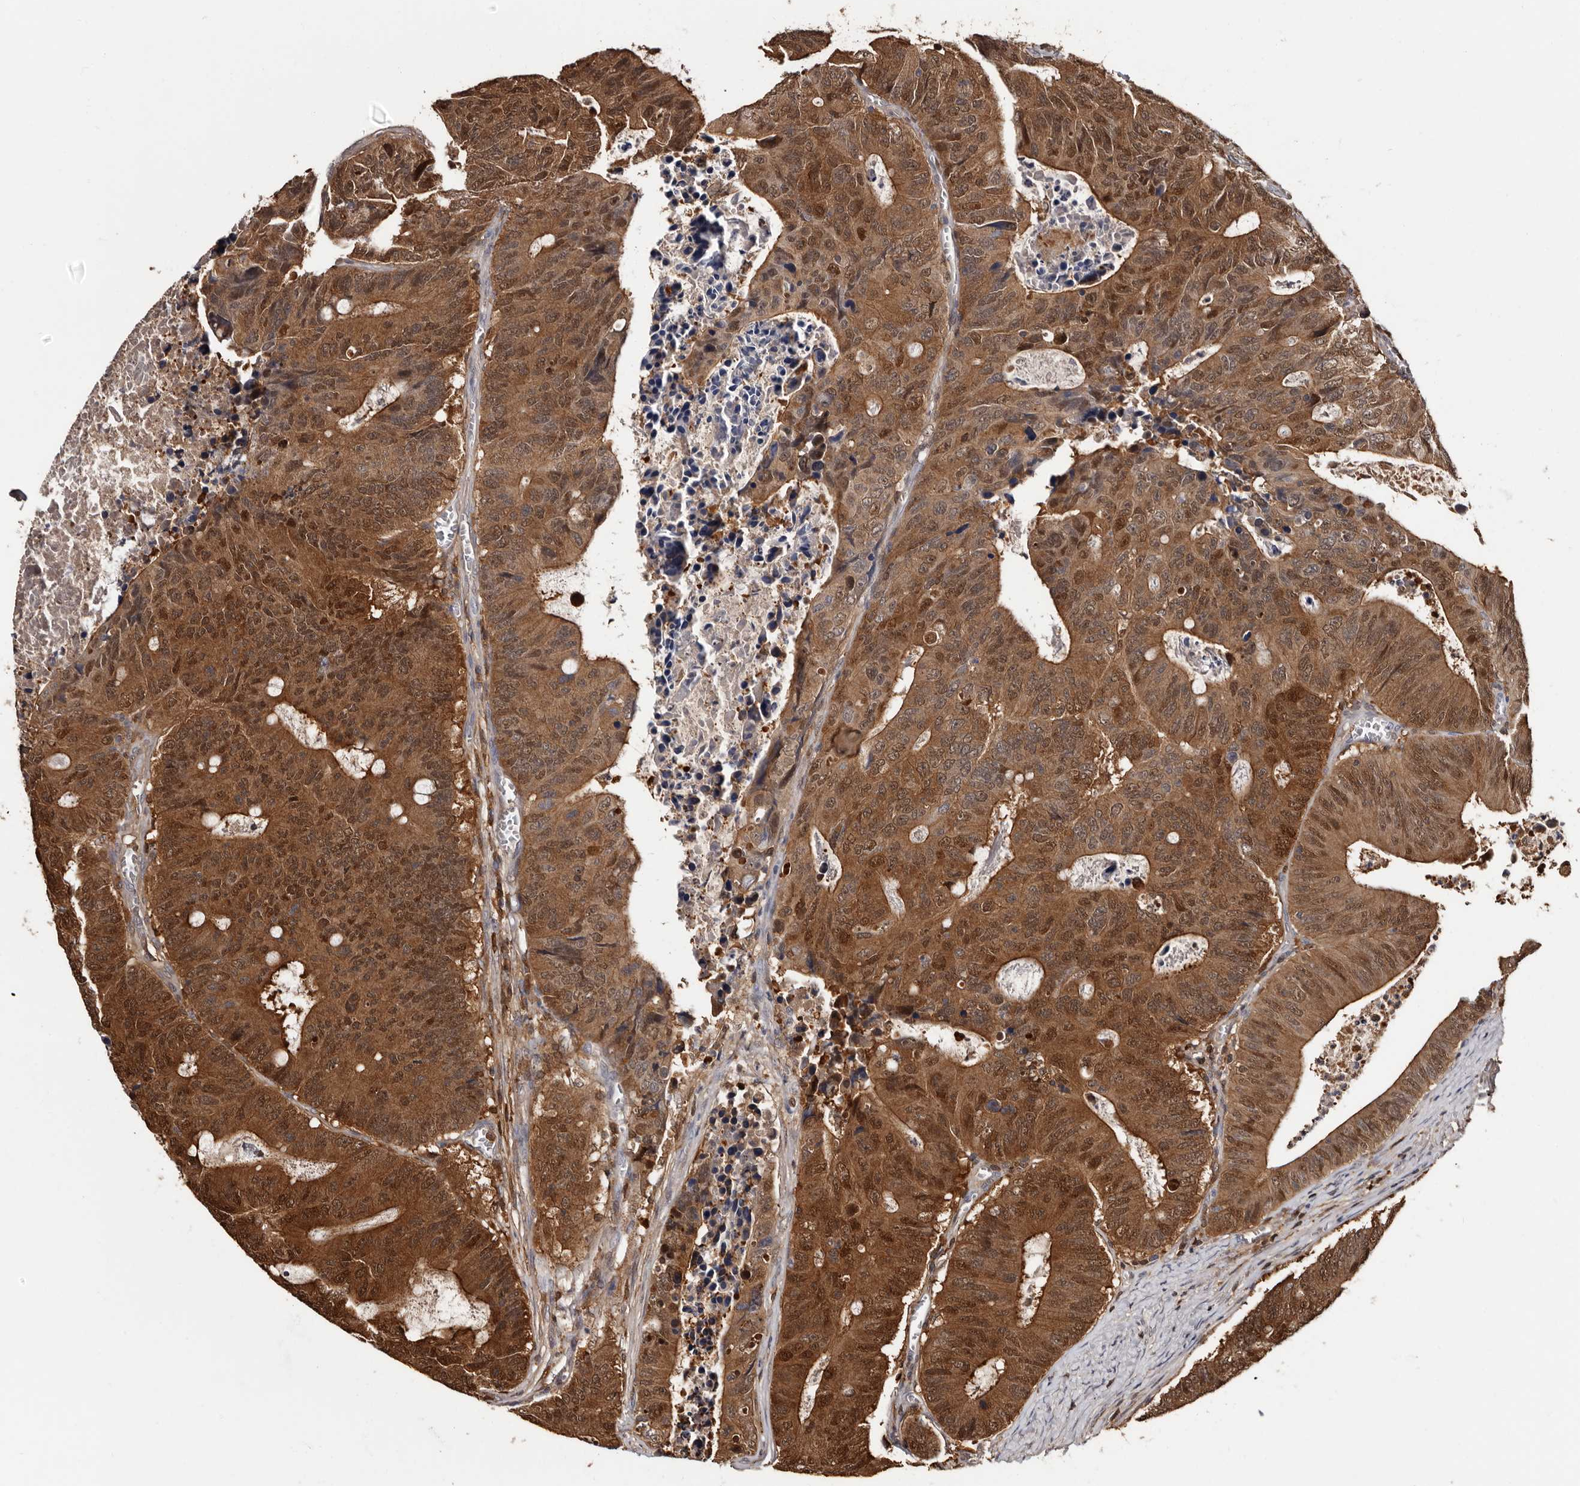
{"staining": {"intensity": "strong", "quantity": ">75%", "location": "cytoplasmic/membranous,nuclear"}, "tissue": "colorectal cancer", "cell_type": "Tumor cells", "image_type": "cancer", "snomed": [{"axis": "morphology", "description": "Adenocarcinoma, NOS"}, {"axis": "topography", "description": "Colon"}], "caption": "The immunohistochemical stain labels strong cytoplasmic/membranous and nuclear expression in tumor cells of colorectal cancer (adenocarcinoma) tissue.", "gene": "DNPH1", "patient": {"sex": "male", "age": 87}}